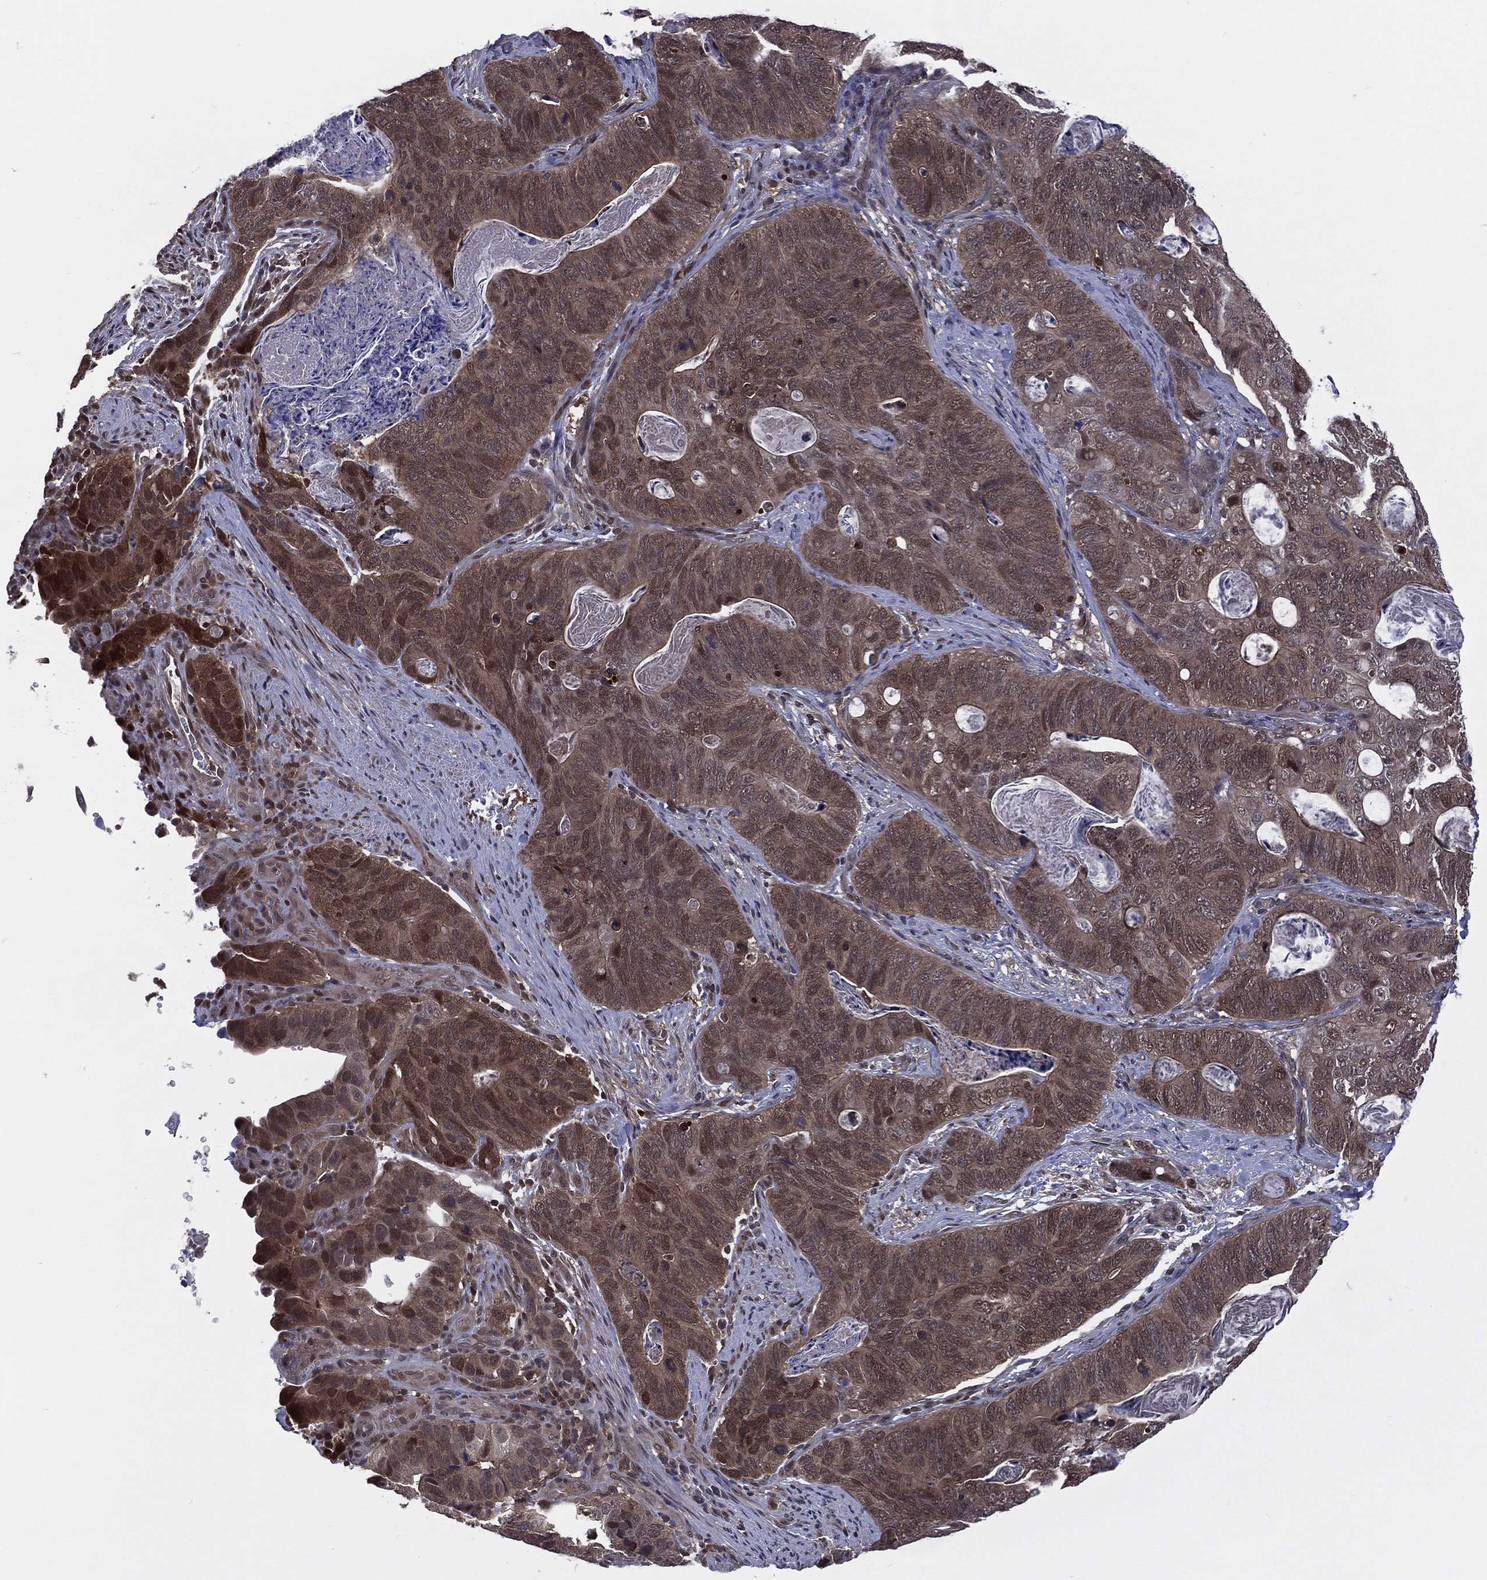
{"staining": {"intensity": "strong", "quantity": "<25%", "location": "cytoplasmic/membranous,nuclear"}, "tissue": "stomach cancer", "cell_type": "Tumor cells", "image_type": "cancer", "snomed": [{"axis": "morphology", "description": "Normal tissue, NOS"}, {"axis": "morphology", "description": "Adenocarcinoma, NOS"}, {"axis": "topography", "description": "Stomach"}], "caption": "An image of human stomach cancer stained for a protein demonstrates strong cytoplasmic/membranous and nuclear brown staining in tumor cells. (DAB = brown stain, brightfield microscopy at high magnification).", "gene": "MTAP", "patient": {"sex": "female", "age": 89}}